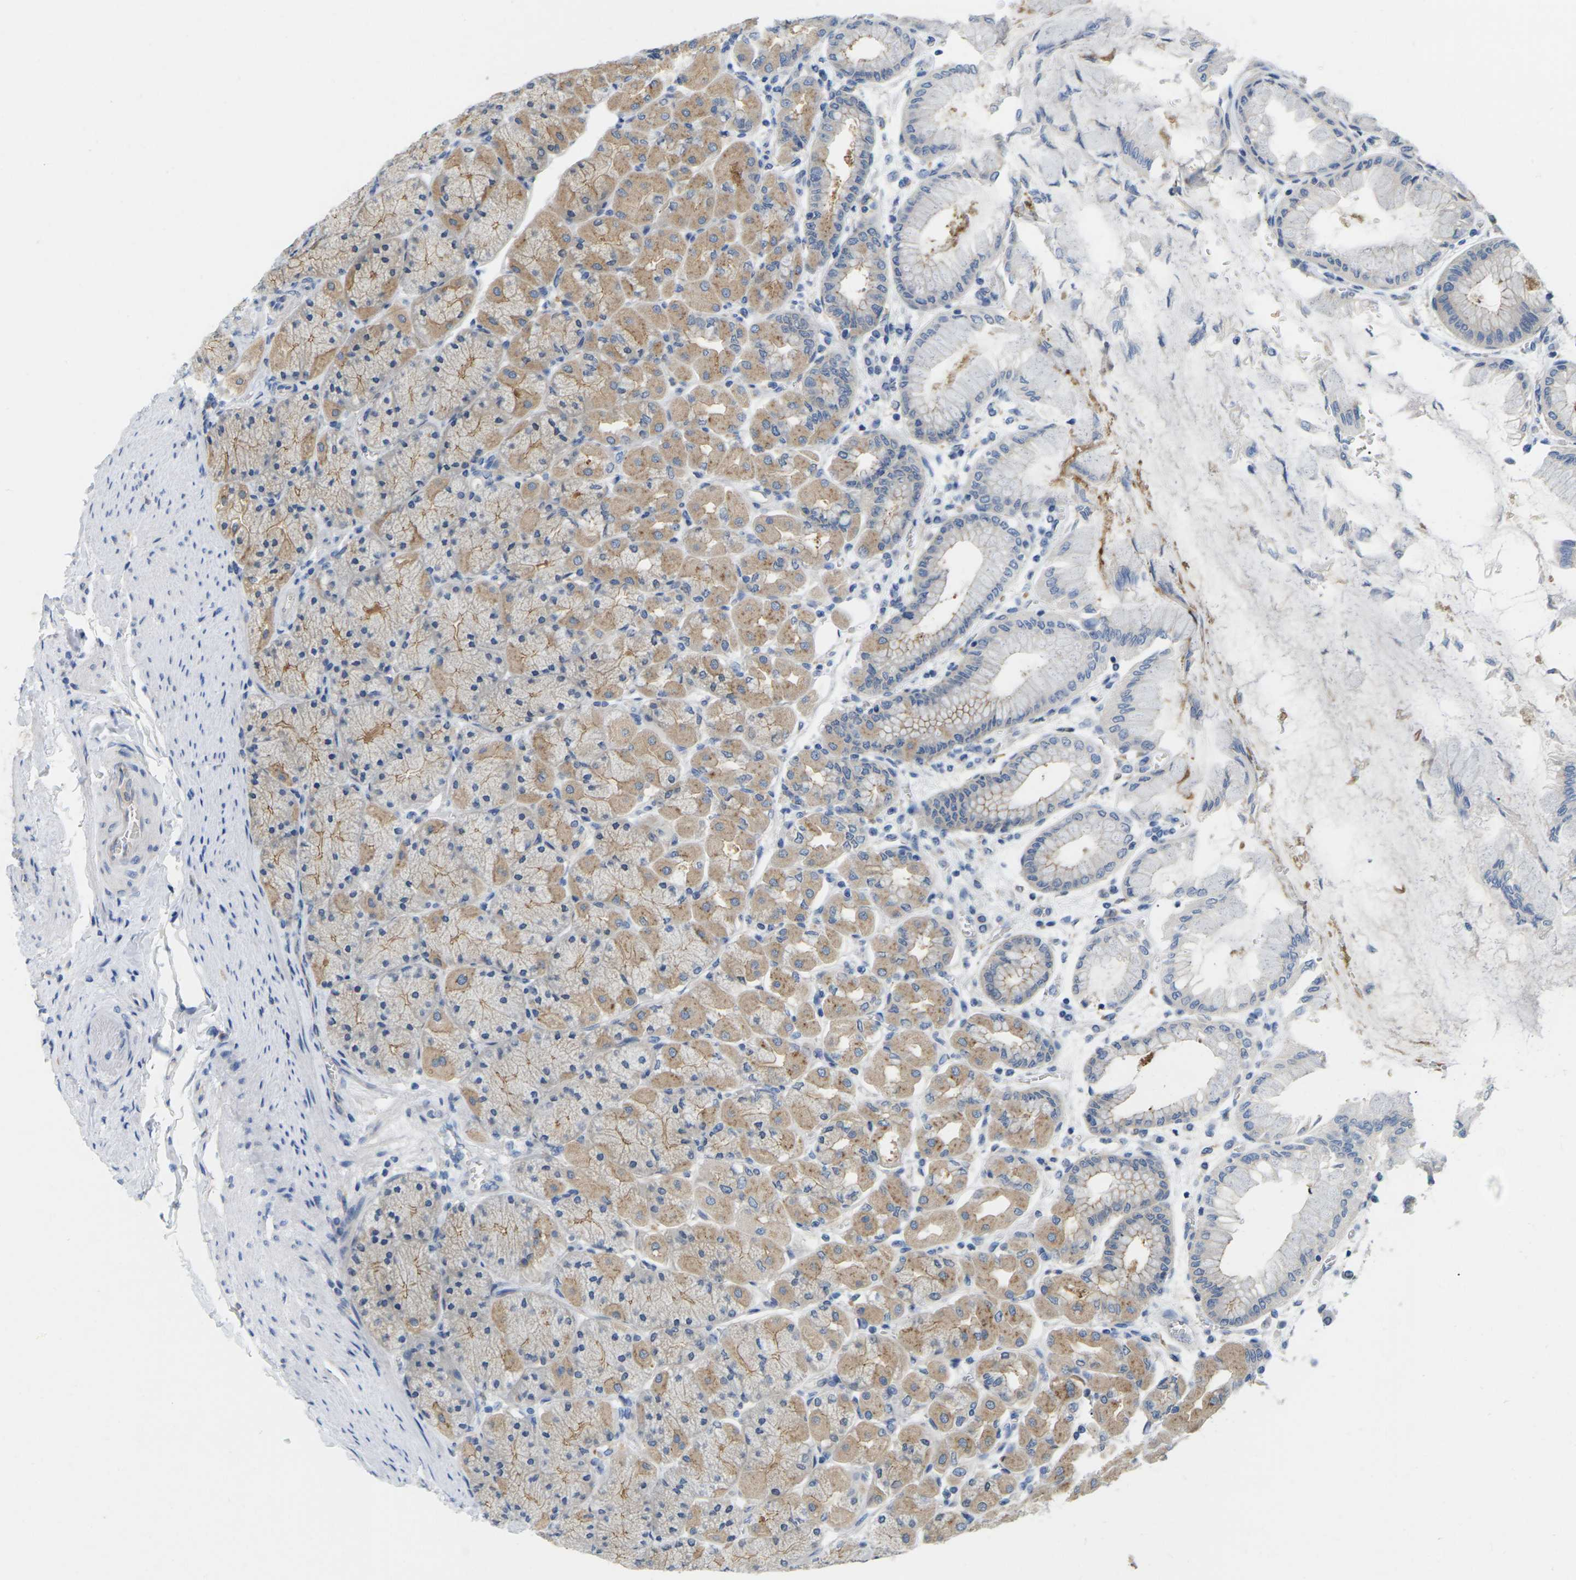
{"staining": {"intensity": "moderate", "quantity": ">75%", "location": "cytoplasmic/membranous"}, "tissue": "stomach", "cell_type": "Glandular cells", "image_type": "normal", "snomed": [{"axis": "morphology", "description": "Normal tissue, NOS"}, {"axis": "topography", "description": "Stomach, upper"}], "caption": "The image demonstrates staining of unremarkable stomach, revealing moderate cytoplasmic/membranous protein expression (brown color) within glandular cells.", "gene": "SCNN1A", "patient": {"sex": "female", "age": 56}}